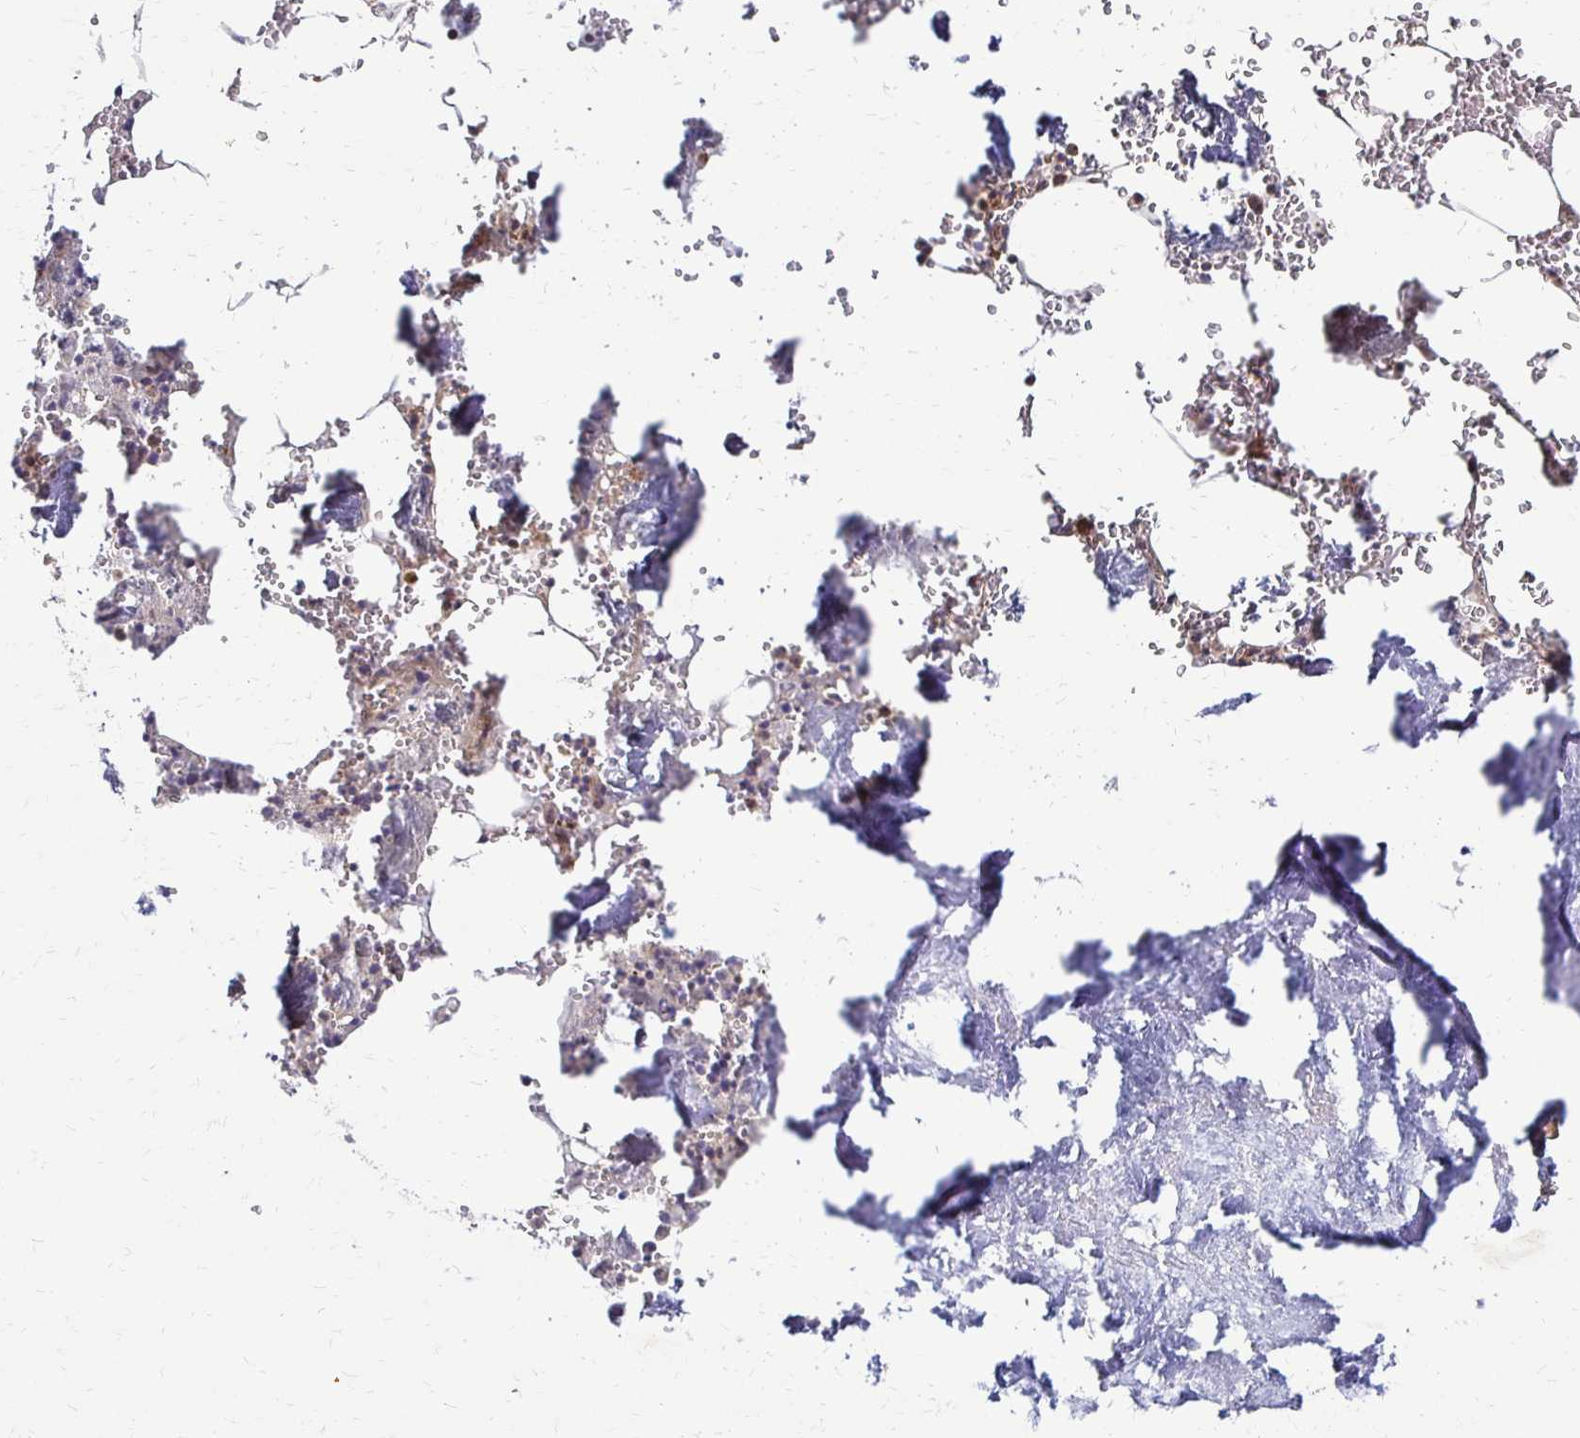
{"staining": {"intensity": "weak", "quantity": "25%-75%", "location": "cytoplasmic/membranous"}, "tissue": "bone marrow", "cell_type": "Hematopoietic cells", "image_type": "normal", "snomed": [{"axis": "morphology", "description": "Normal tissue, NOS"}, {"axis": "topography", "description": "Bone marrow"}], "caption": "A brown stain shows weak cytoplasmic/membranous staining of a protein in hematopoietic cells of benign bone marrow.", "gene": "SLC9A9", "patient": {"sex": "male", "age": 54}}